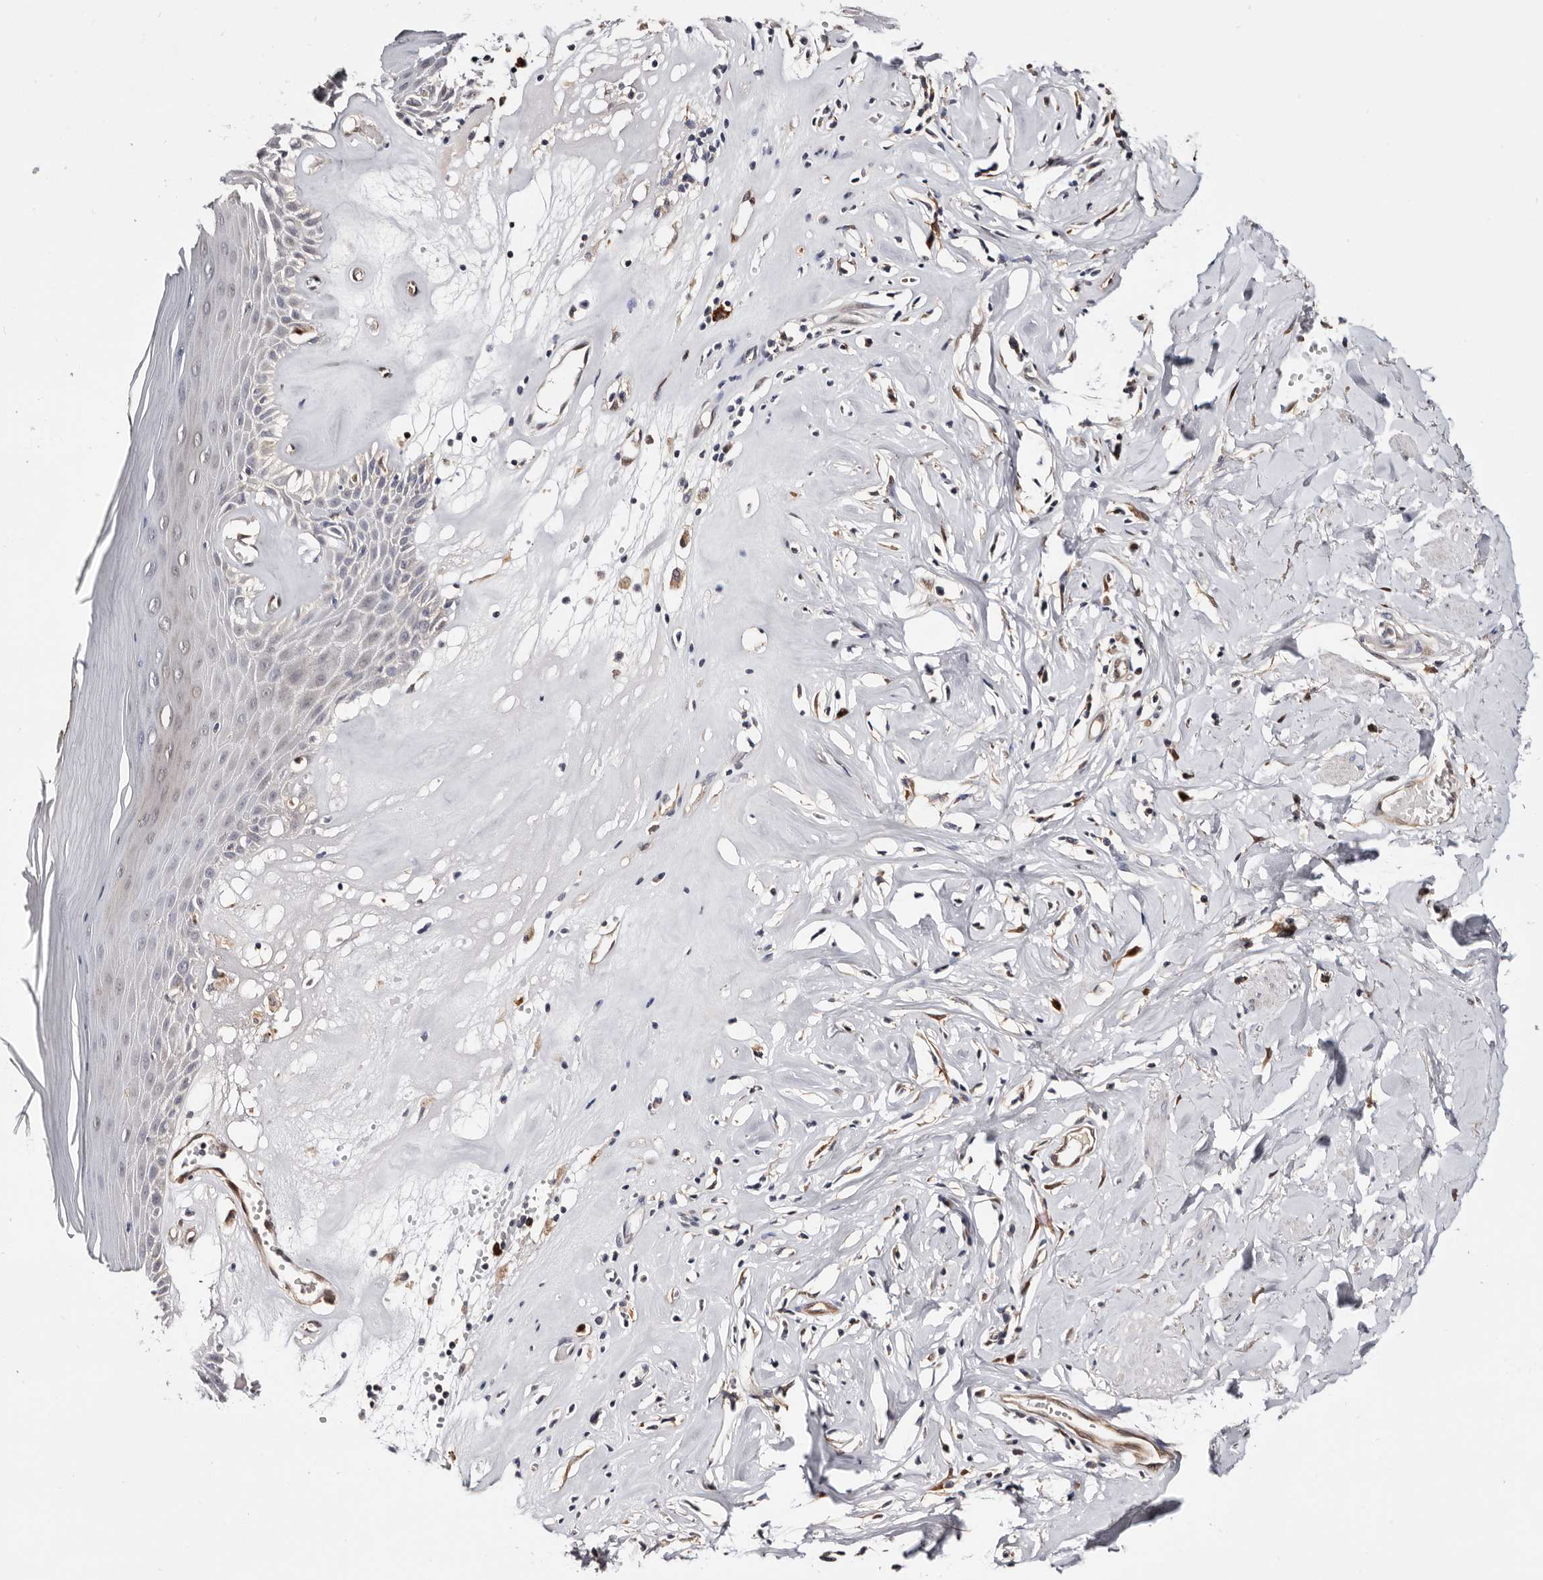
{"staining": {"intensity": "negative", "quantity": "none", "location": "none"}, "tissue": "skin", "cell_type": "Epidermal cells", "image_type": "normal", "snomed": [{"axis": "morphology", "description": "Normal tissue, NOS"}, {"axis": "morphology", "description": "Inflammation, NOS"}, {"axis": "topography", "description": "Vulva"}], "caption": "Immunohistochemistry photomicrograph of unremarkable skin: skin stained with DAB (3,3'-diaminobenzidine) demonstrates no significant protein expression in epidermal cells.", "gene": "TP53I3", "patient": {"sex": "female", "age": 84}}